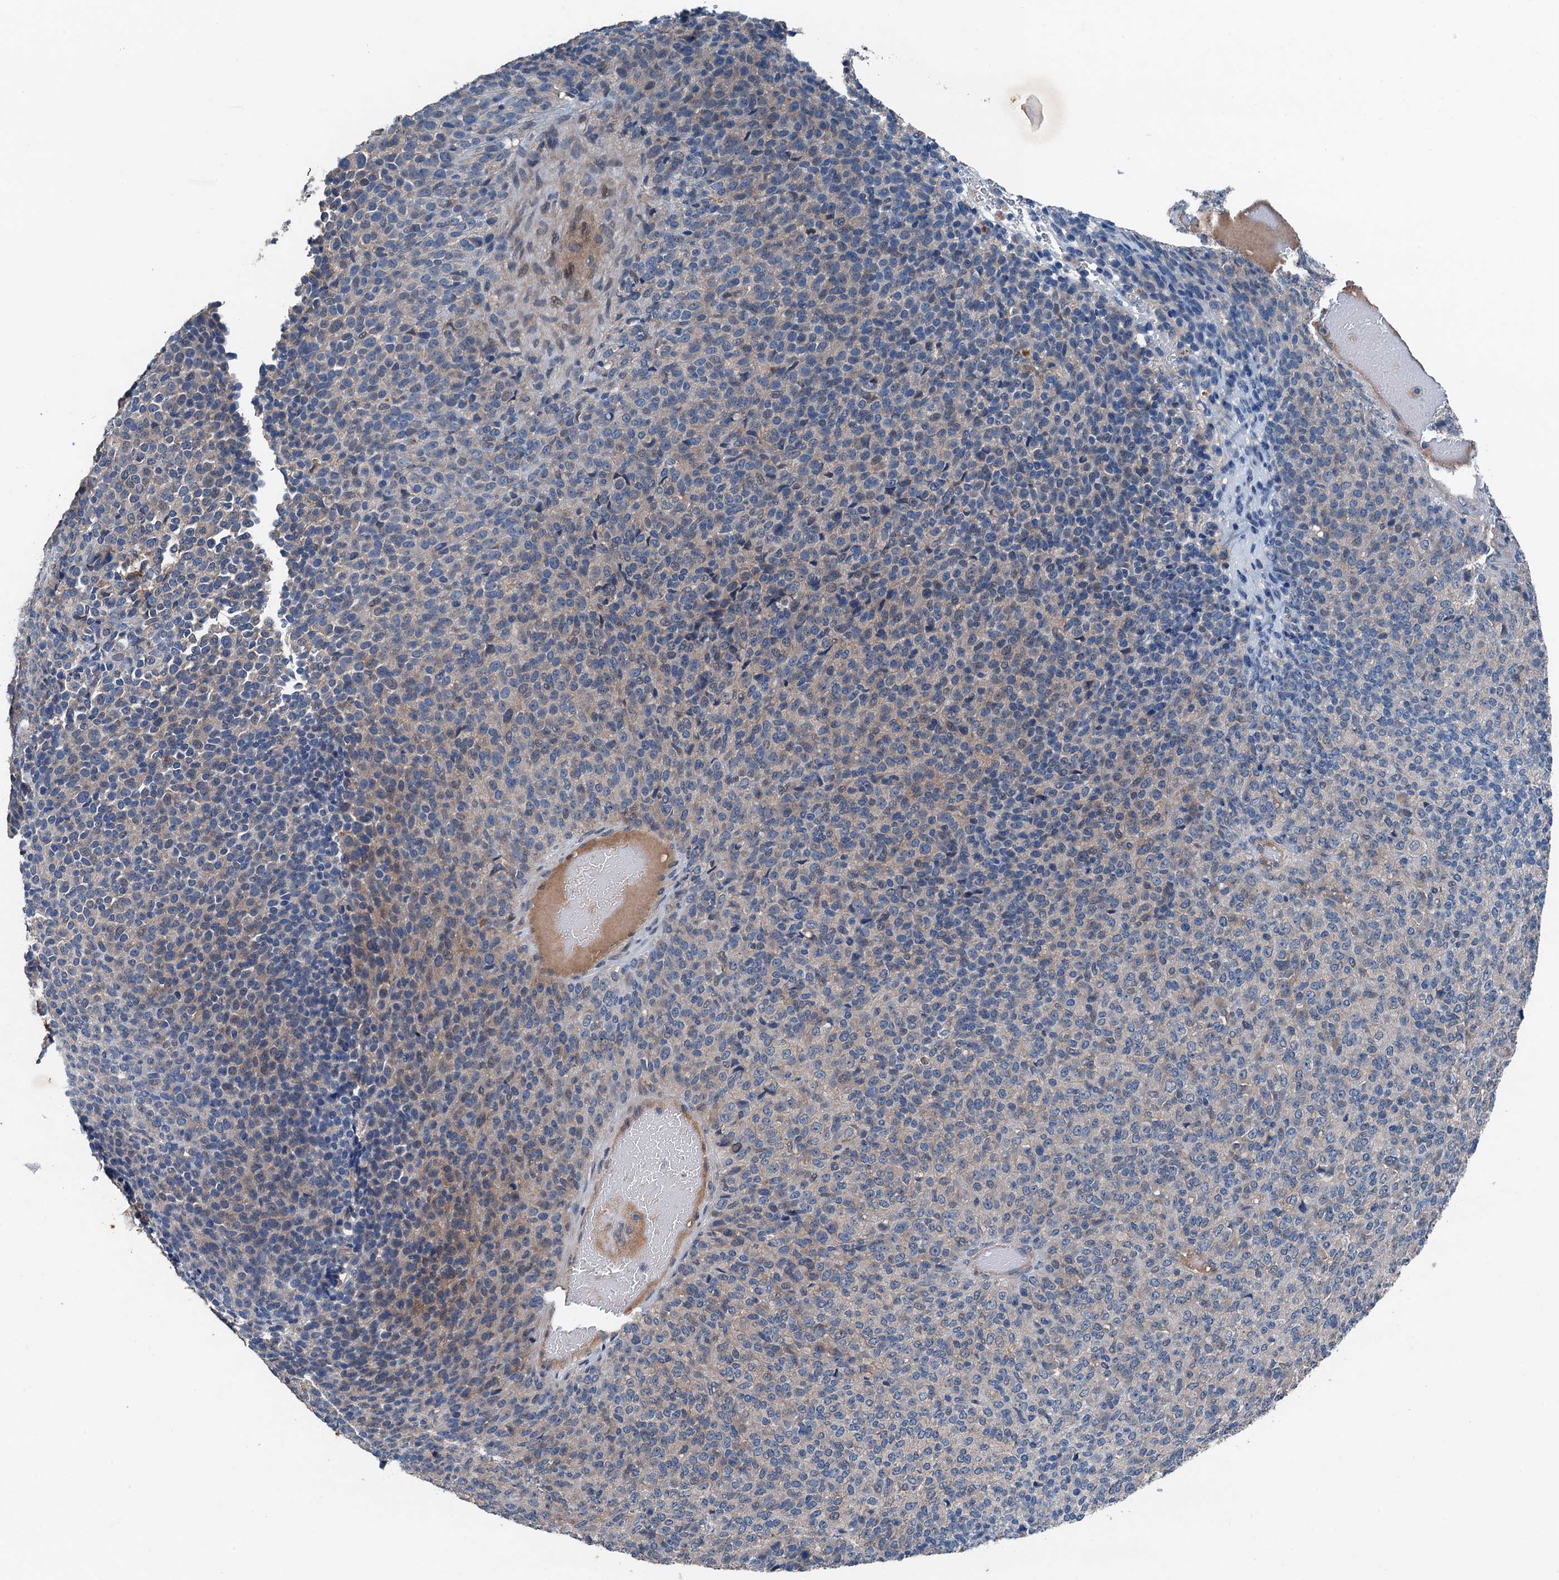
{"staining": {"intensity": "negative", "quantity": "none", "location": "none"}, "tissue": "melanoma", "cell_type": "Tumor cells", "image_type": "cancer", "snomed": [{"axis": "morphology", "description": "Malignant melanoma, Metastatic site"}, {"axis": "topography", "description": "Brain"}], "caption": "The histopathology image shows no significant expression in tumor cells of melanoma. (Stains: DAB (3,3'-diaminobenzidine) IHC with hematoxylin counter stain, Microscopy: brightfield microscopy at high magnification).", "gene": "SLC2A10", "patient": {"sex": "female", "age": 56}}